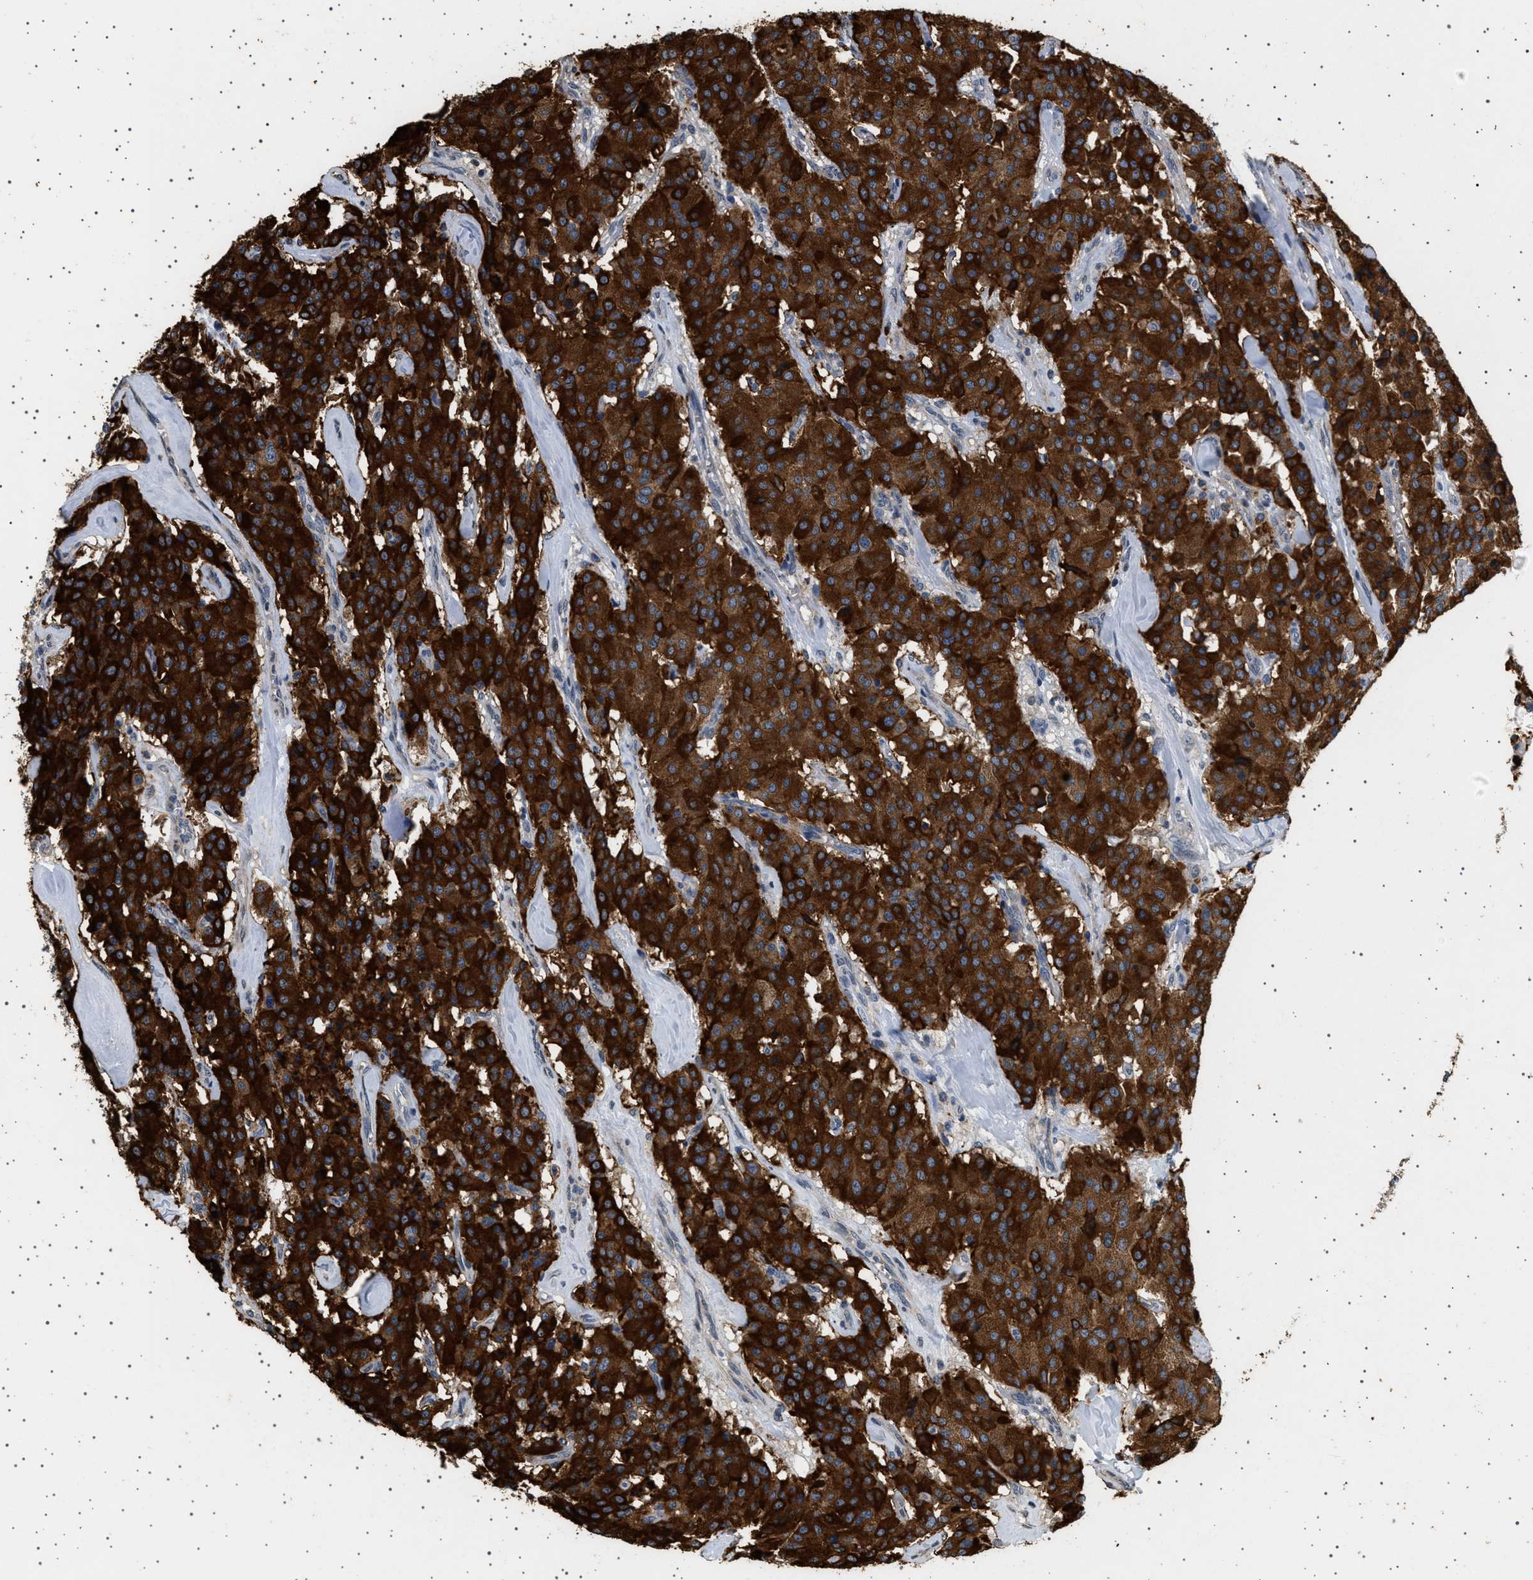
{"staining": {"intensity": "strong", "quantity": ">75%", "location": "cytoplasmic/membranous"}, "tissue": "carcinoid", "cell_type": "Tumor cells", "image_type": "cancer", "snomed": [{"axis": "morphology", "description": "Carcinoid, malignant, NOS"}, {"axis": "topography", "description": "Lung"}], "caption": "Protein expression analysis of human carcinoid reveals strong cytoplasmic/membranous staining in about >75% of tumor cells.", "gene": "KCNA4", "patient": {"sex": "male", "age": 30}}